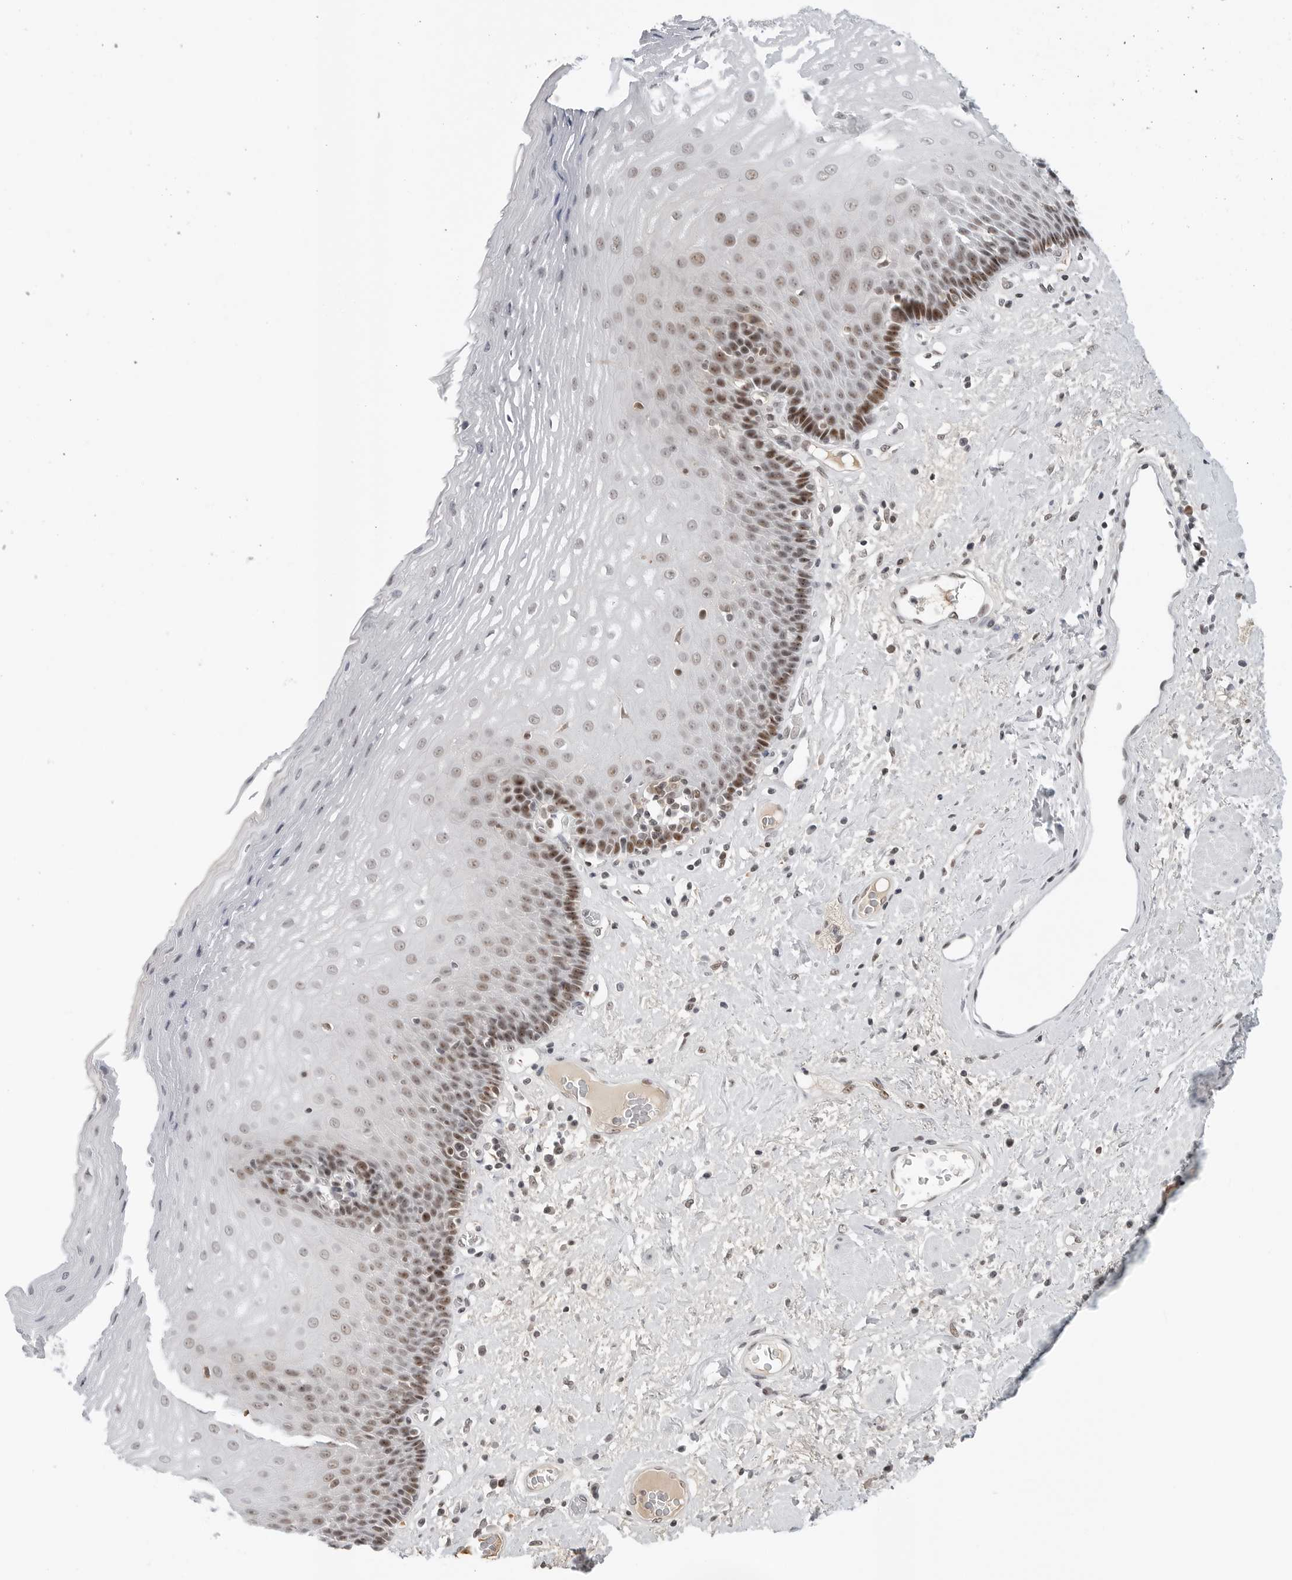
{"staining": {"intensity": "moderate", "quantity": "25%-75%", "location": "nuclear"}, "tissue": "esophagus", "cell_type": "Squamous epithelial cells", "image_type": "normal", "snomed": [{"axis": "morphology", "description": "Normal tissue, NOS"}, {"axis": "morphology", "description": "Adenocarcinoma, NOS"}, {"axis": "topography", "description": "Esophagus"}], "caption": "Immunohistochemical staining of unremarkable human esophagus shows moderate nuclear protein staining in about 25%-75% of squamous epithelial cells.", "gene": "WRAP53", "patient": {"sex": "male", "age": 62}}